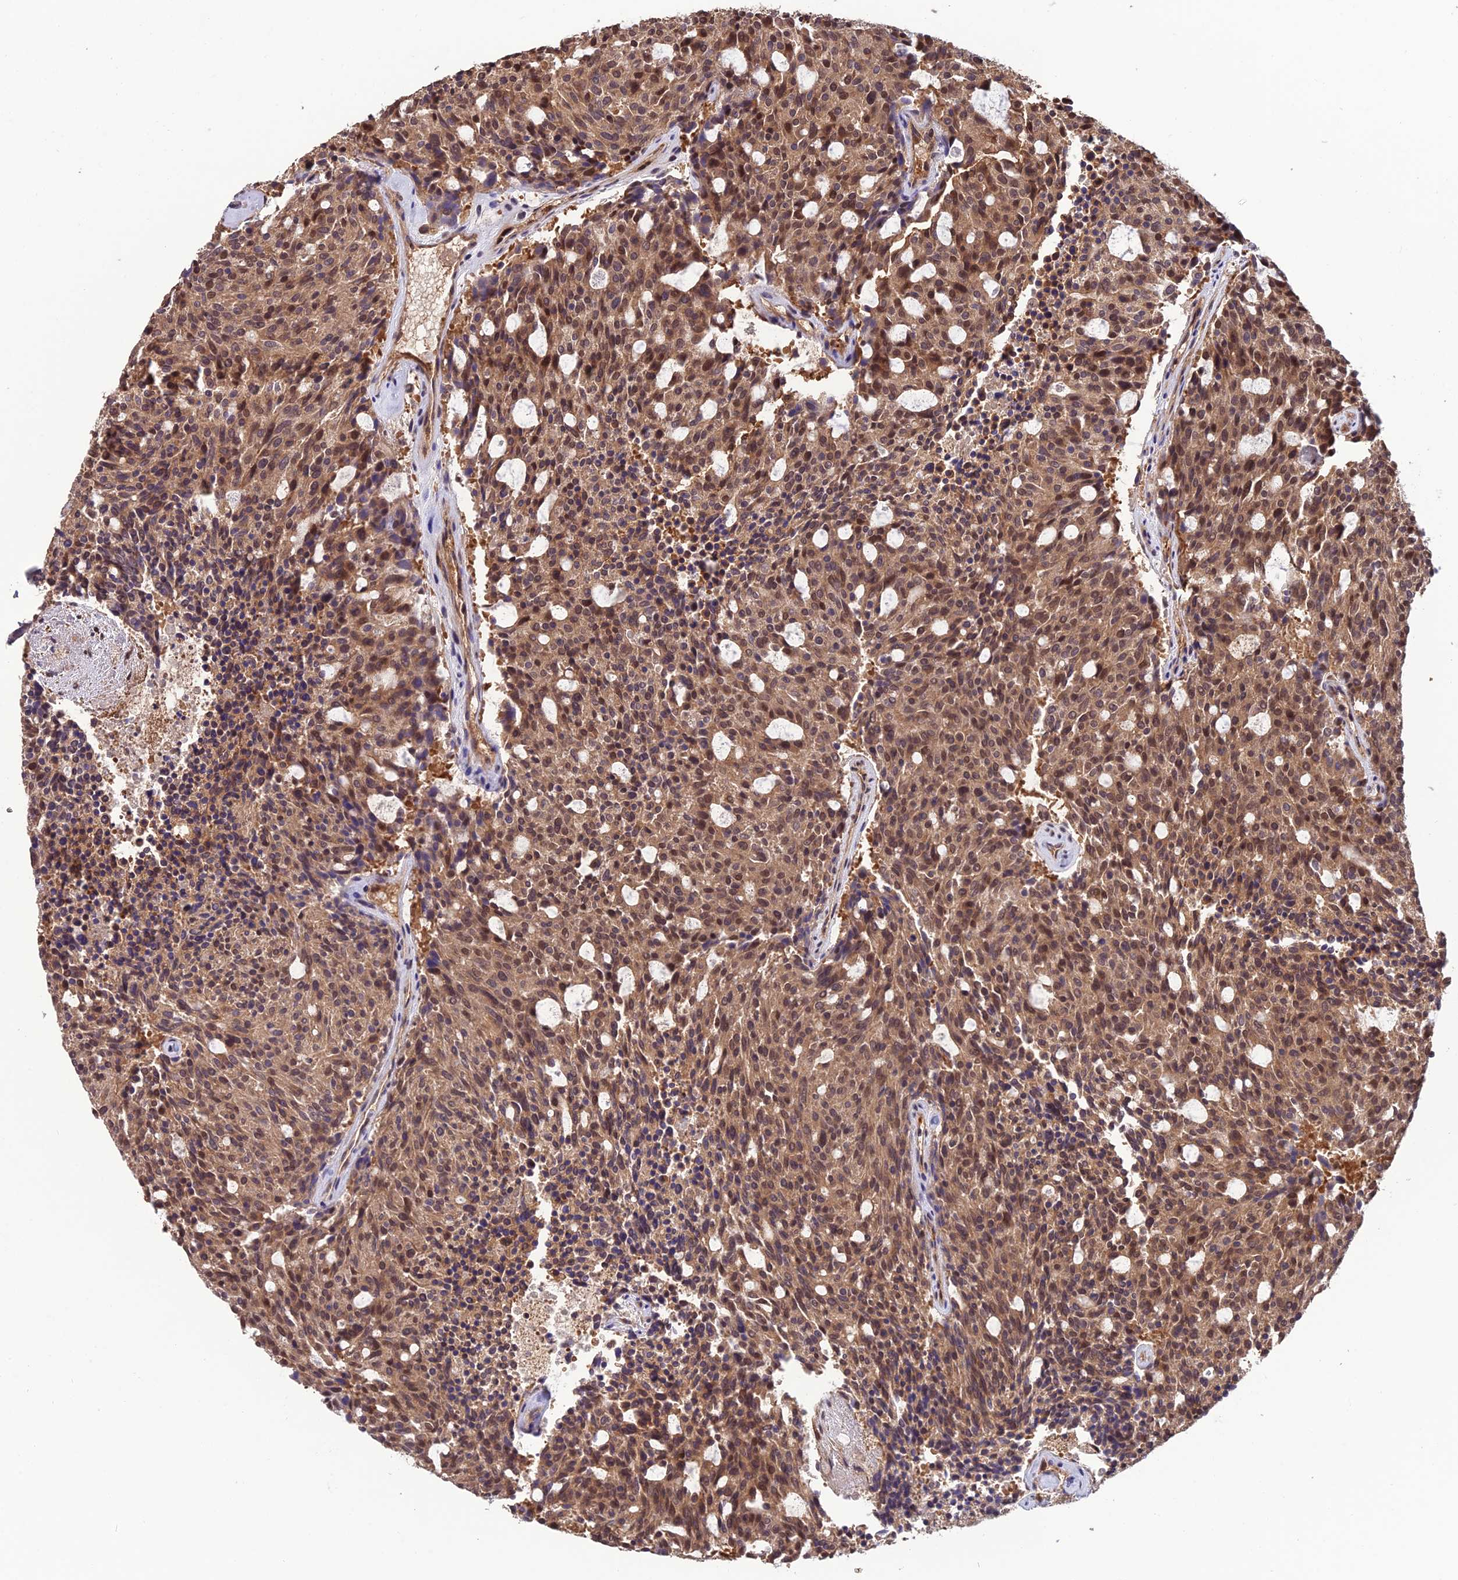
{"staining": {"intensity": "moderate", "quantity": ">75%", "location": "cytoplasmic/membranous,nuclear"}, "tissue": "carcinoid", "cell_type": "Tumor cells", "image_type": "cancer", "snomed": [{"axis": "morphology", "description": "Carcinoid, malignant, NOS"}, {"axis": "topography", "description": "Pancreas"}], "caption": "Immunohistochemistry (IHC) of malignant carcinoid shows medium levels of moderate cytoplasmic/membranous and nuclear positivity in about >75% of tumor cells.", "gene": "PSMB3", "patient": {"sex": "female", "age": 54}}